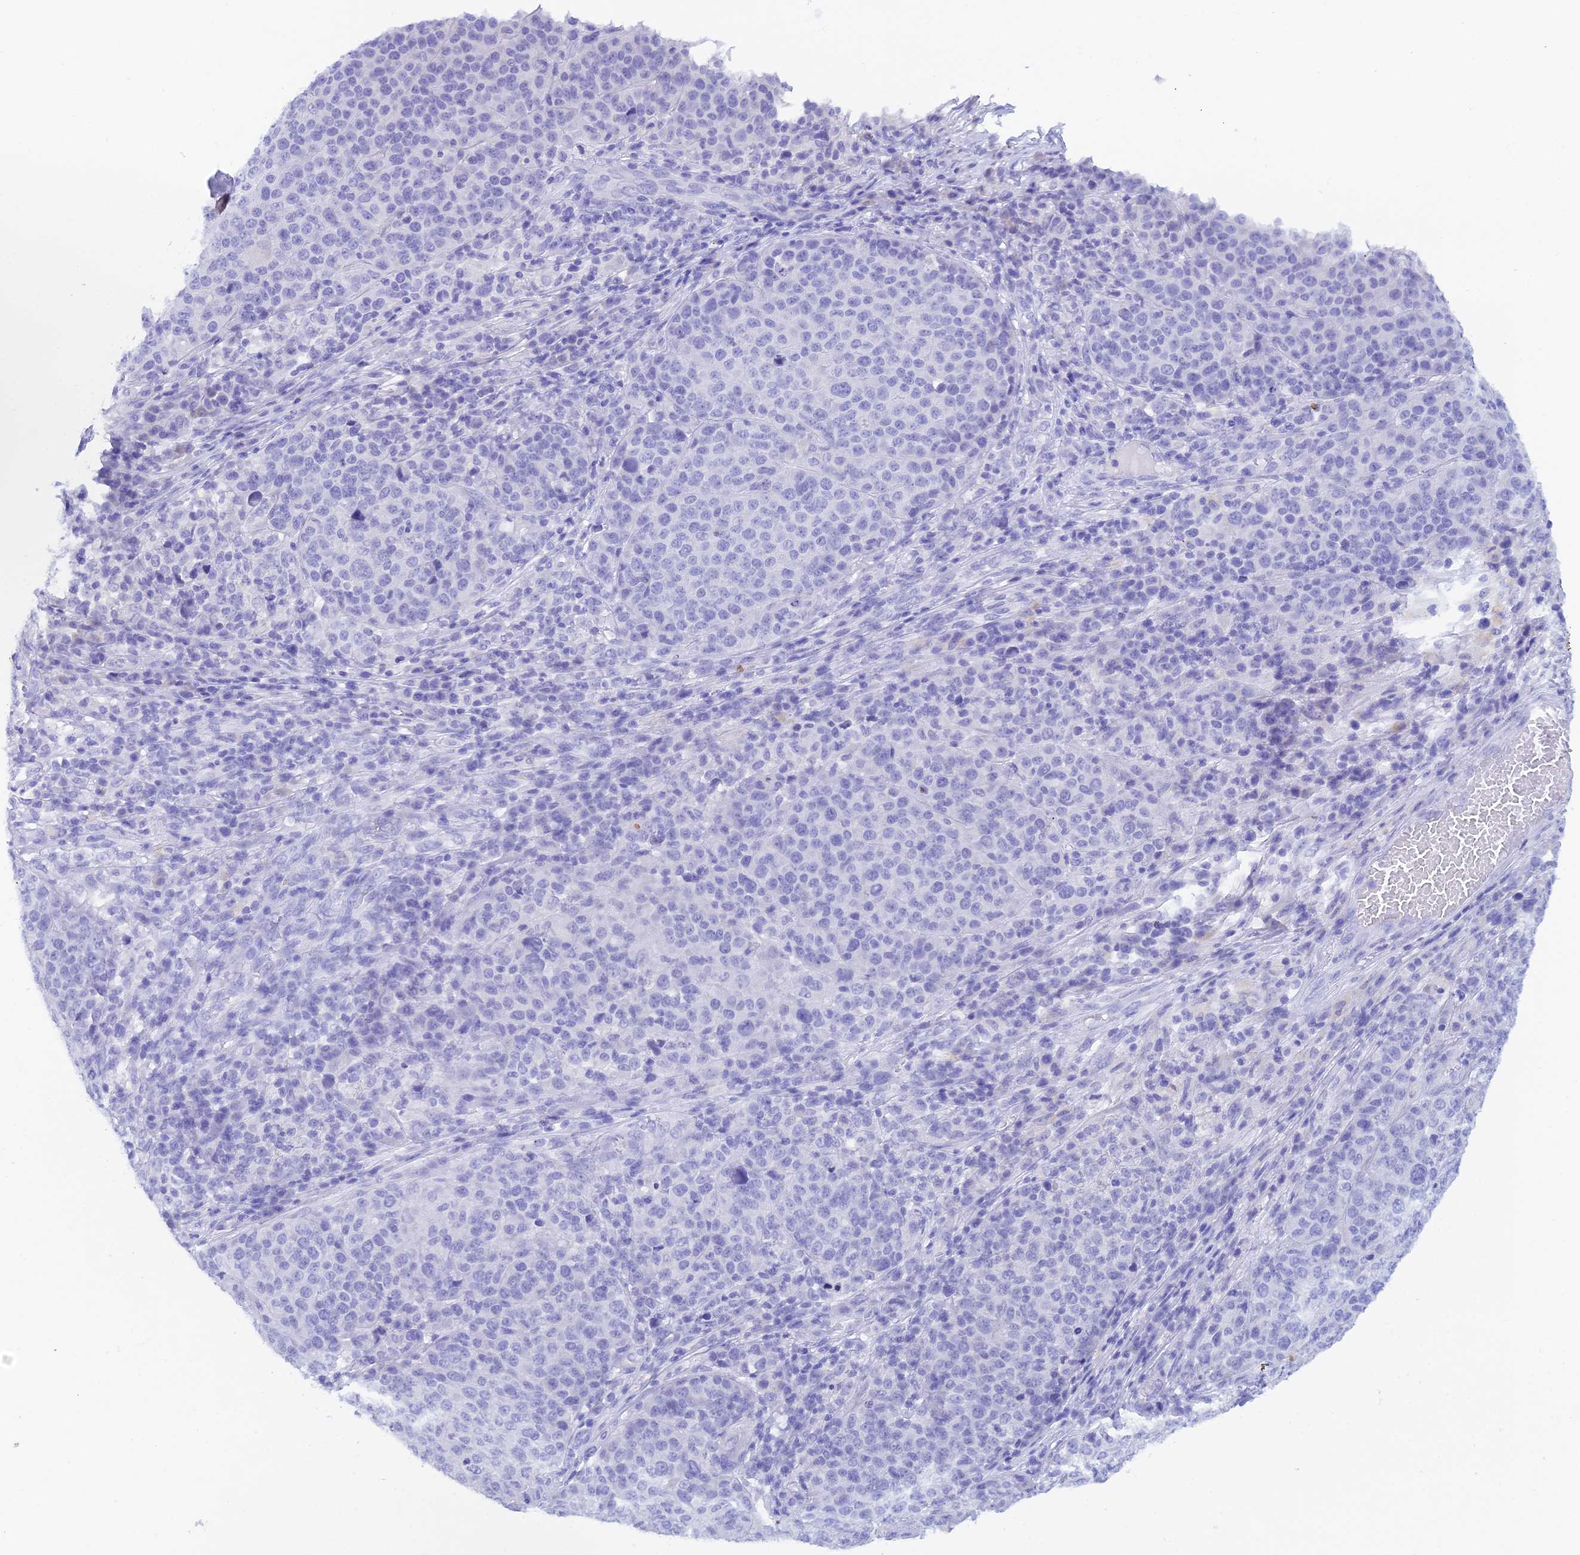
{"staining": {"intensity": "negative", "quantity": "none", "location": "none"}, "tissue": "melanoma", "cell_type": "Tumor cells", "image_type": "cancer", "snomed": [{"axis": "morphology", "description": "Malignant melanoma, Metastatic site"}, {"axis": "topography", "description": "Lymph node"}], "caption": "Tumor cells are negative for protein expression in human melanoma. The staining is performed using DAB (3,3'-diaminobenzidine) brown chromogen with nuclei counter-stained in using hematoxylin.", "gene": "REG1A", "patient": {"sex": "male", "age": 44}}